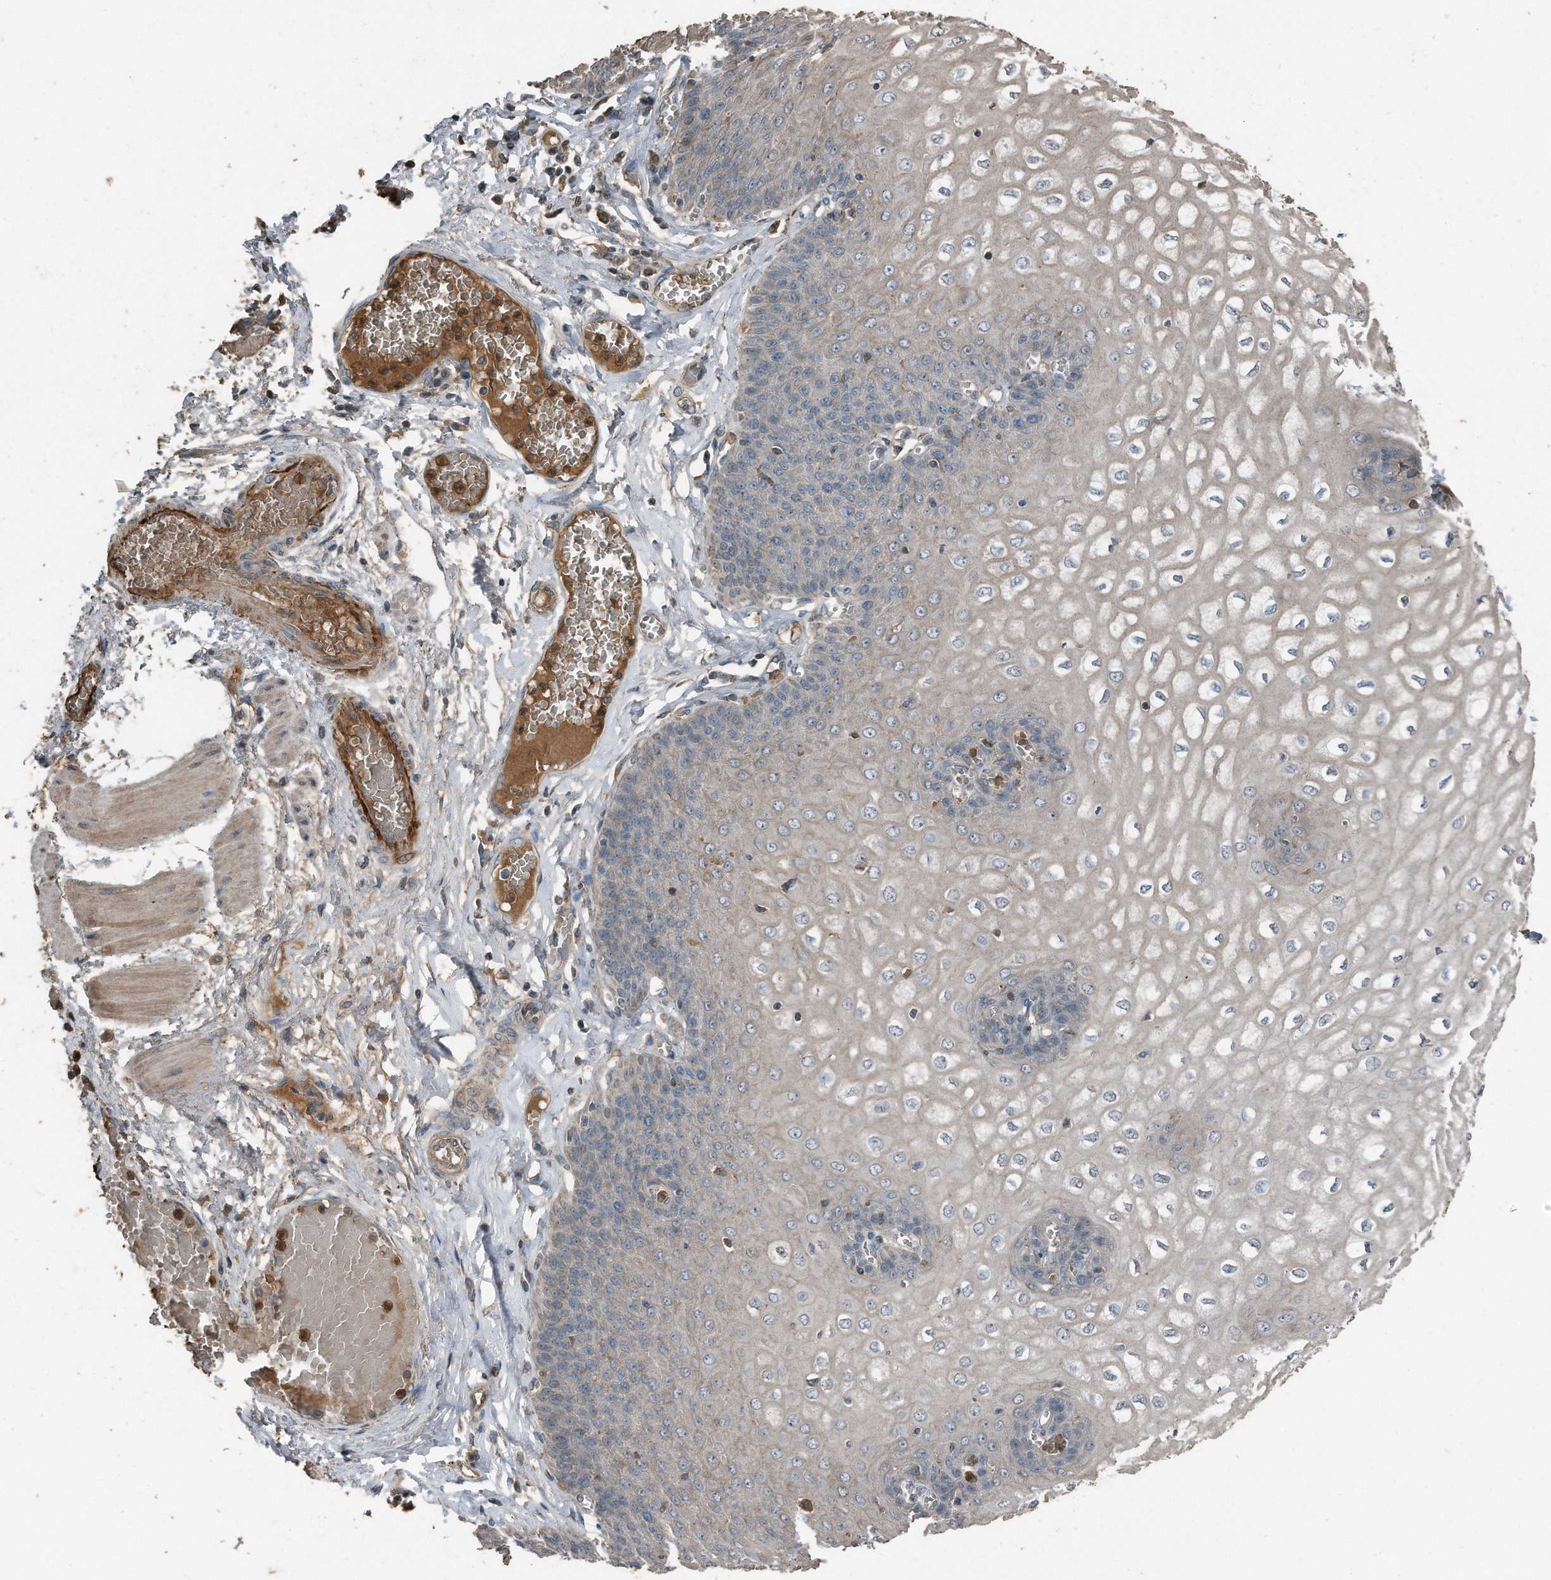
{"staining": {"intensity": "moderate", "quantity": "<25%", "location": "cytoplasmic/membranous"}, "tissue": "esophagus", "cell_type": "Squamous epithelial cells", "image_type": "normal", "snomed": [{"axis": "morphology", "description": "Normal tissue, NOS"}, {"axis": "topography", "description": "Esophagus"}], "caption": "Brown immunohistochemical staining in normal human esophagus displays moderate cytoplasmic/membranous expression in approximately <25% of squamous epithelial cells.", "gene": "C9", "patient": {"sex": "male", "age": 60}}